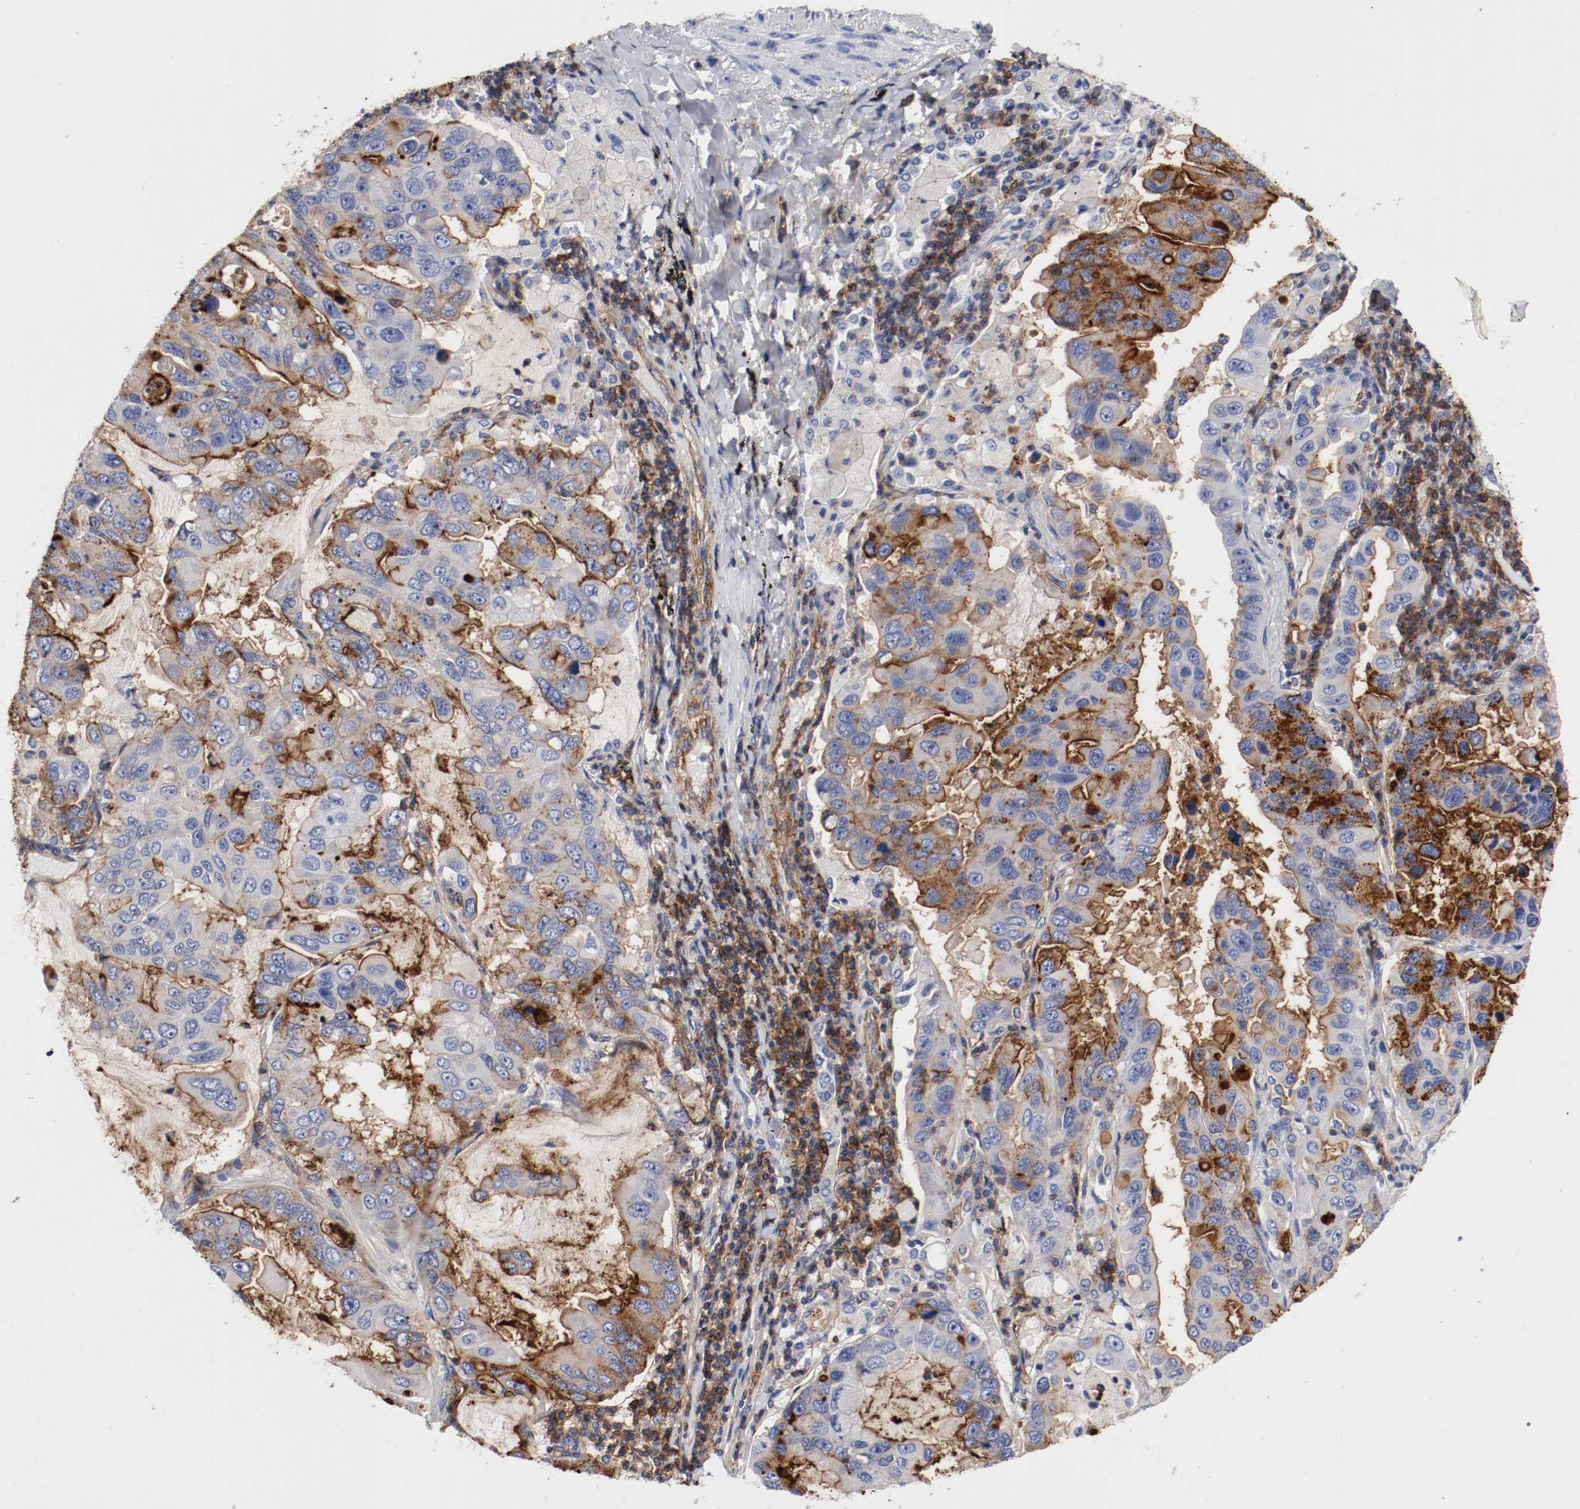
{"staining": {"intensity": "strong", "quantity": "25%-75%", "location": "cytoplasmic/membranous"}, "tissue": "lung cancer", "cell_type": "Tumor cells", "image_type": "cancer", "snomed": [{"axis": "morphology", "description": "Adenocarcinoma, NOS"}, {"axis": "topography", "description": "Lung"}], "caption": "A brown stain shows strong cytoplasmic/membranous expression of a protein in adenocarcinoma (lung) tumor cells. Using DAB (brown) and hematoxylin (blue) stains, captured at high magnification using brightfield microscopy.", "gene": "IFITM1", "patient": {"sex": "male", "age": 64}}